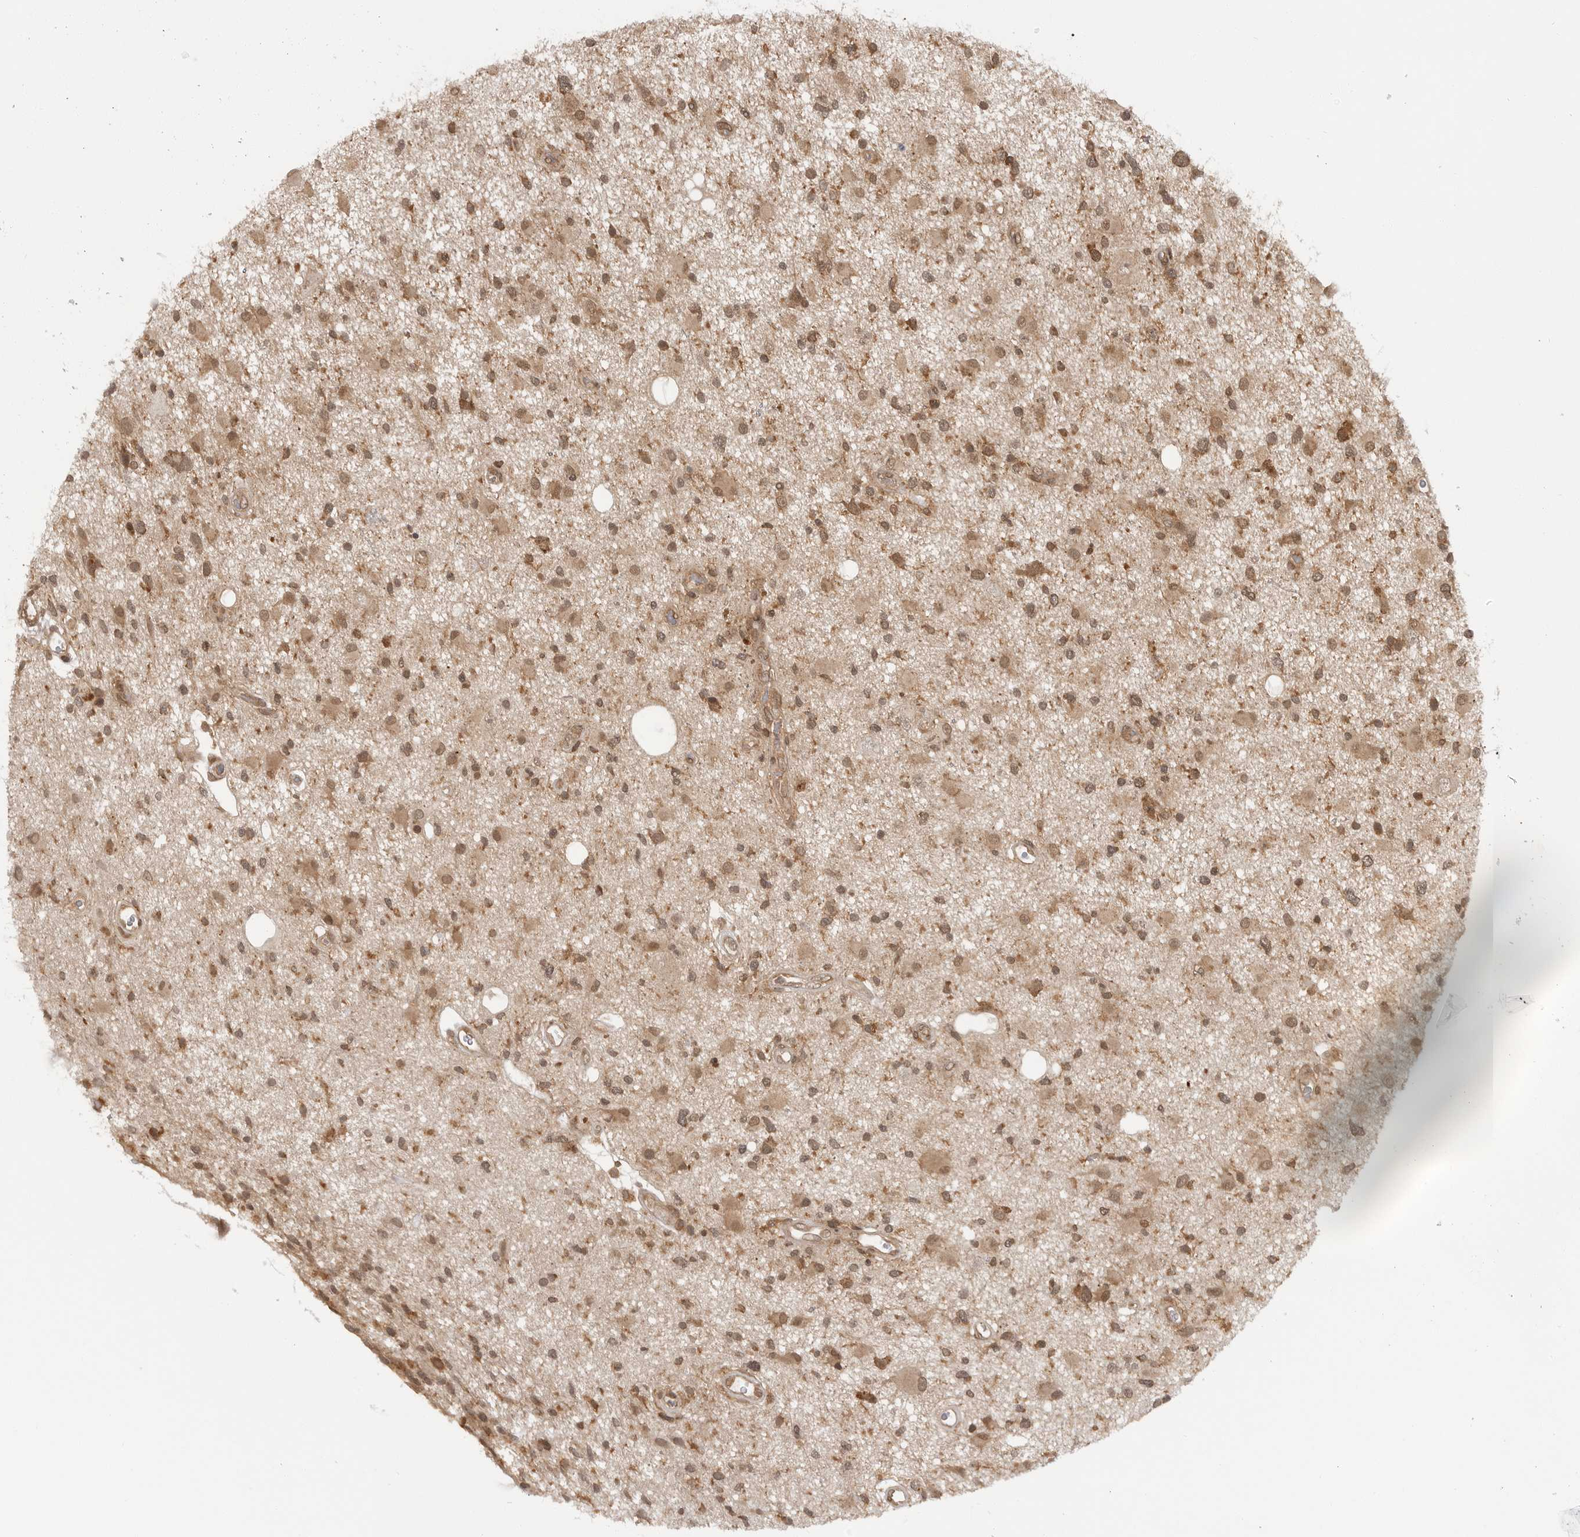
{"staining": {"intensity": "weak", "quantity": ">75%", "location": "cytoplasmic/membranous,nuclear"}, "tissue": "glioma", "cell_type": "Tumor cells", "image_type": "cancer", "snomed": [{"axis": "morphology", "description": "Glioma, malignant, High grade"}, {"axis": "topography", "description": "Brain"}], "caption": "Tumor cells exhibit low levels of weak cytoplasmic/membranous and nuclear positivity in about >75% of cells in malignant high-grade glioma.", "gene": "SZRD1", "patient": {"sex": "male", "age": 33}}